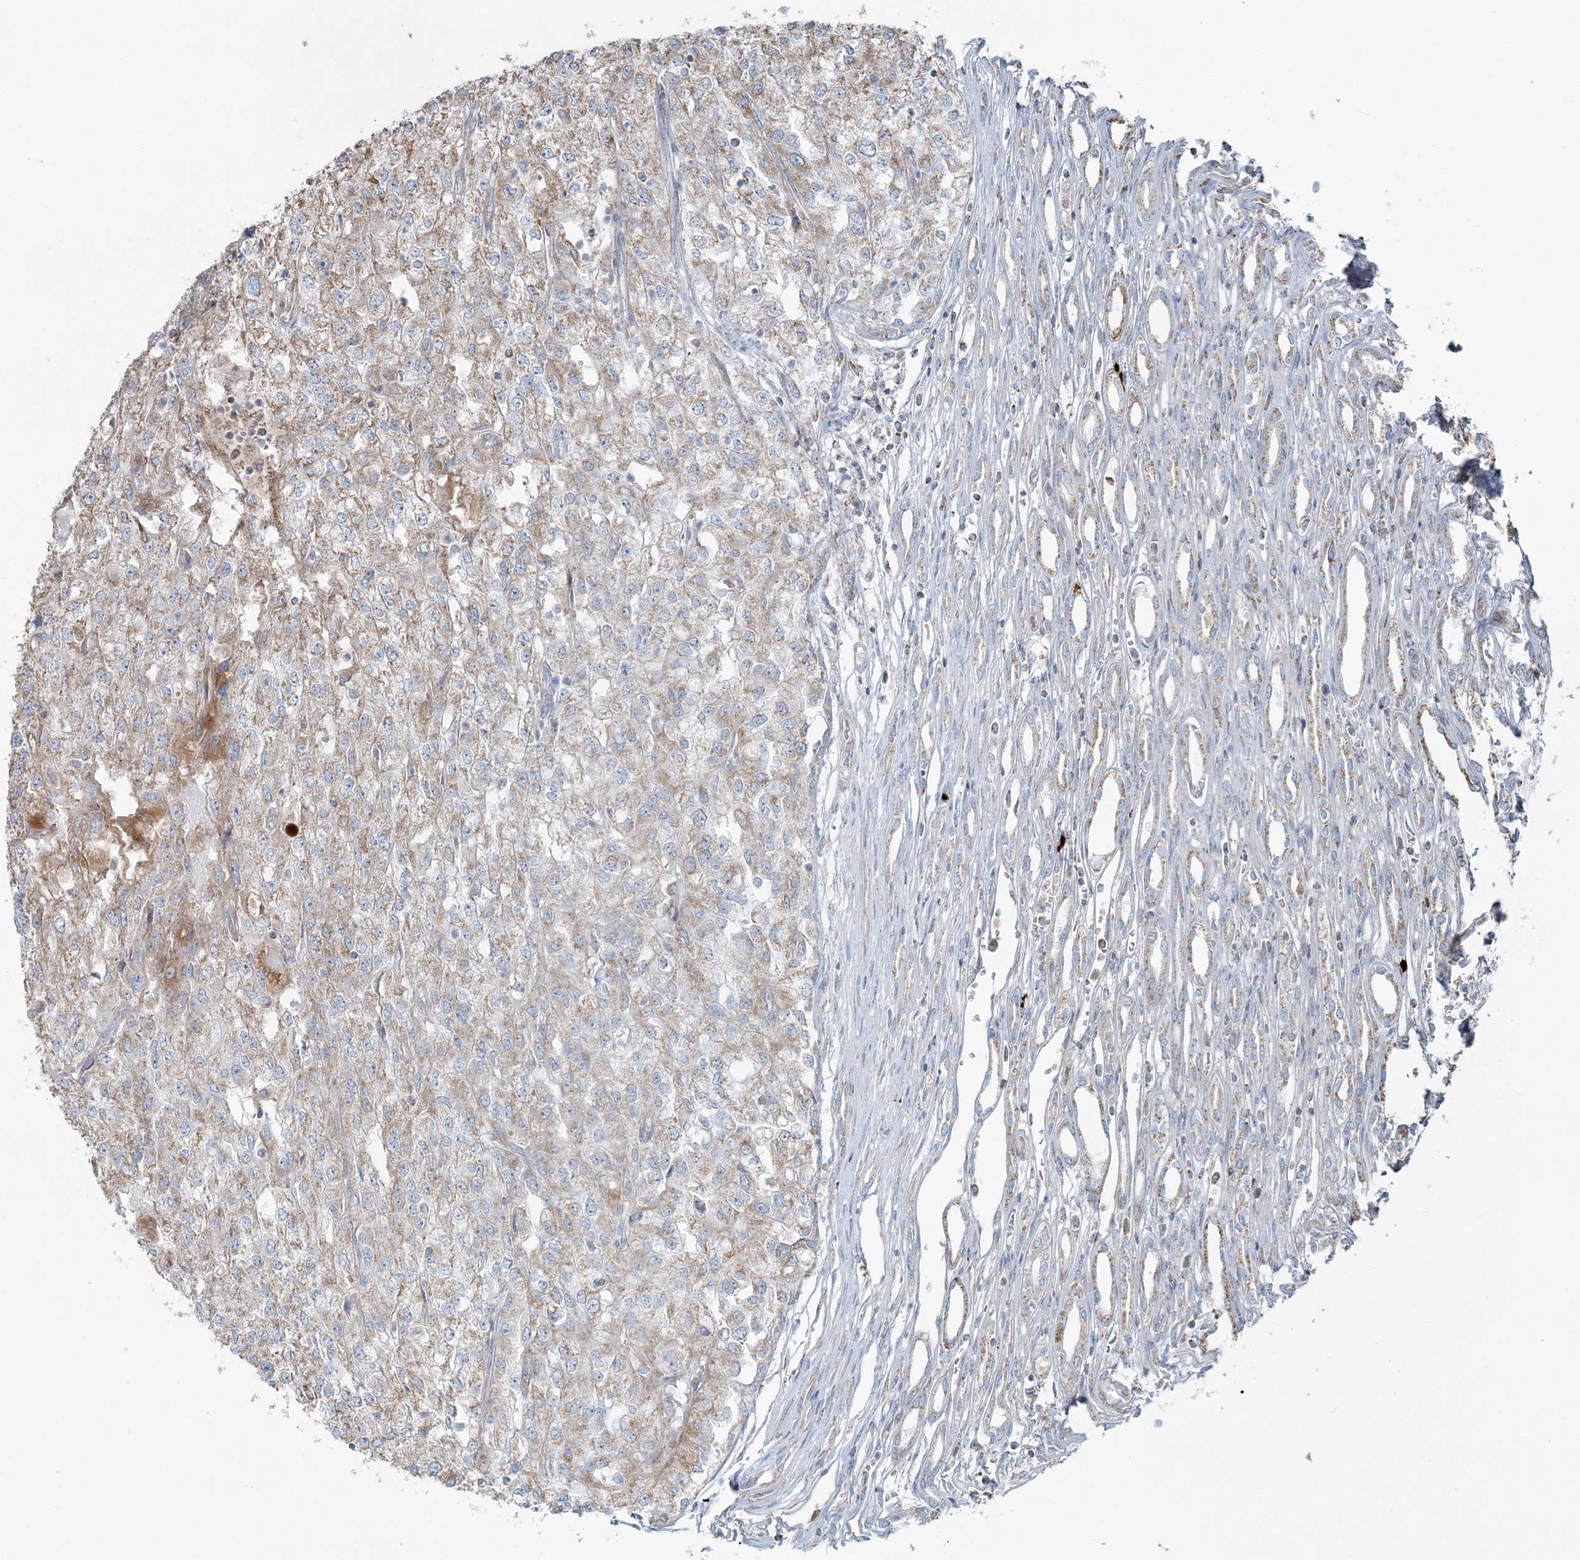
{"staining": {"intensity": "weak", "quantity": ">75%", "location": "cytoplasmic/membranous"}, "tissue": "renal cancer", "cell_type": "Tumor cells", "image_type": "cancer", "snomed": [{"axis": "morphology", "description": "Adenocarcinoma, NOS"}, {"axis": "topography", "description": "Kidney"}], "caption": "High-power microscopy captured an immunohistochemistry histopathology image of renal cancer, revealing weak cytoplasmic/membranous positivity in about >75% of tumor cells.", "gene": "SLC22A16", "patient": {"sex": "female", "age": 54}}